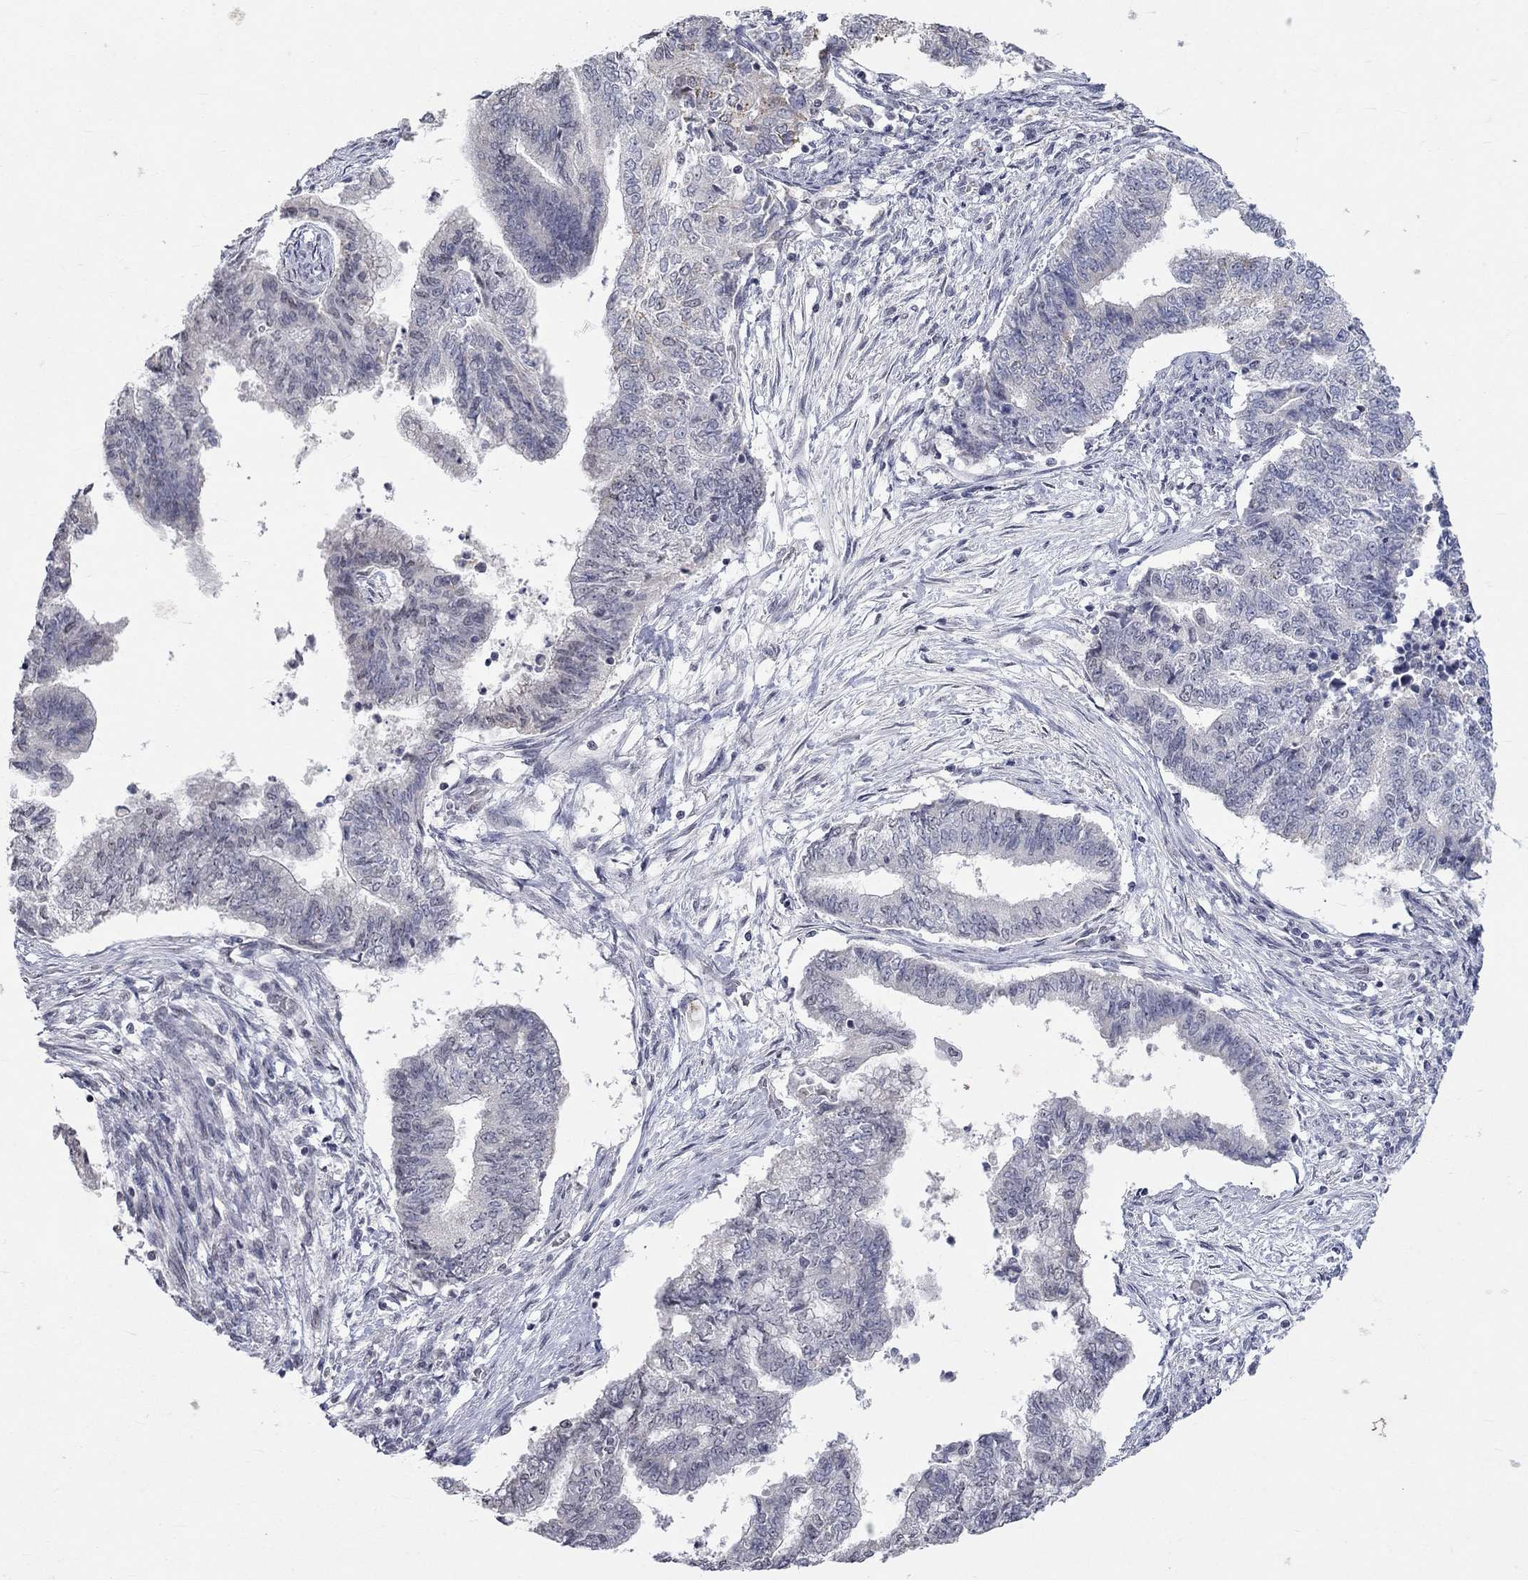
{"staining": {"intensity": "negative", "quantity": "none", "location": "none"}, "tissue": "endometrial cancer", "cell_type": "Tumor cells", "image_type": "cancer", "snomed": [{"axis": "morphology", "description": "Adenocarcinoma, NOS"}, {"axis": "topography", "description": "Endometrium"}], "caption": "This is a histopathology image of immunohistochemistry staining of endometrial adenocarcinoma, which shows no expression in tumor cells.", "gene": "TMEM143", "patient": {"sex": "female", "age": 65}}